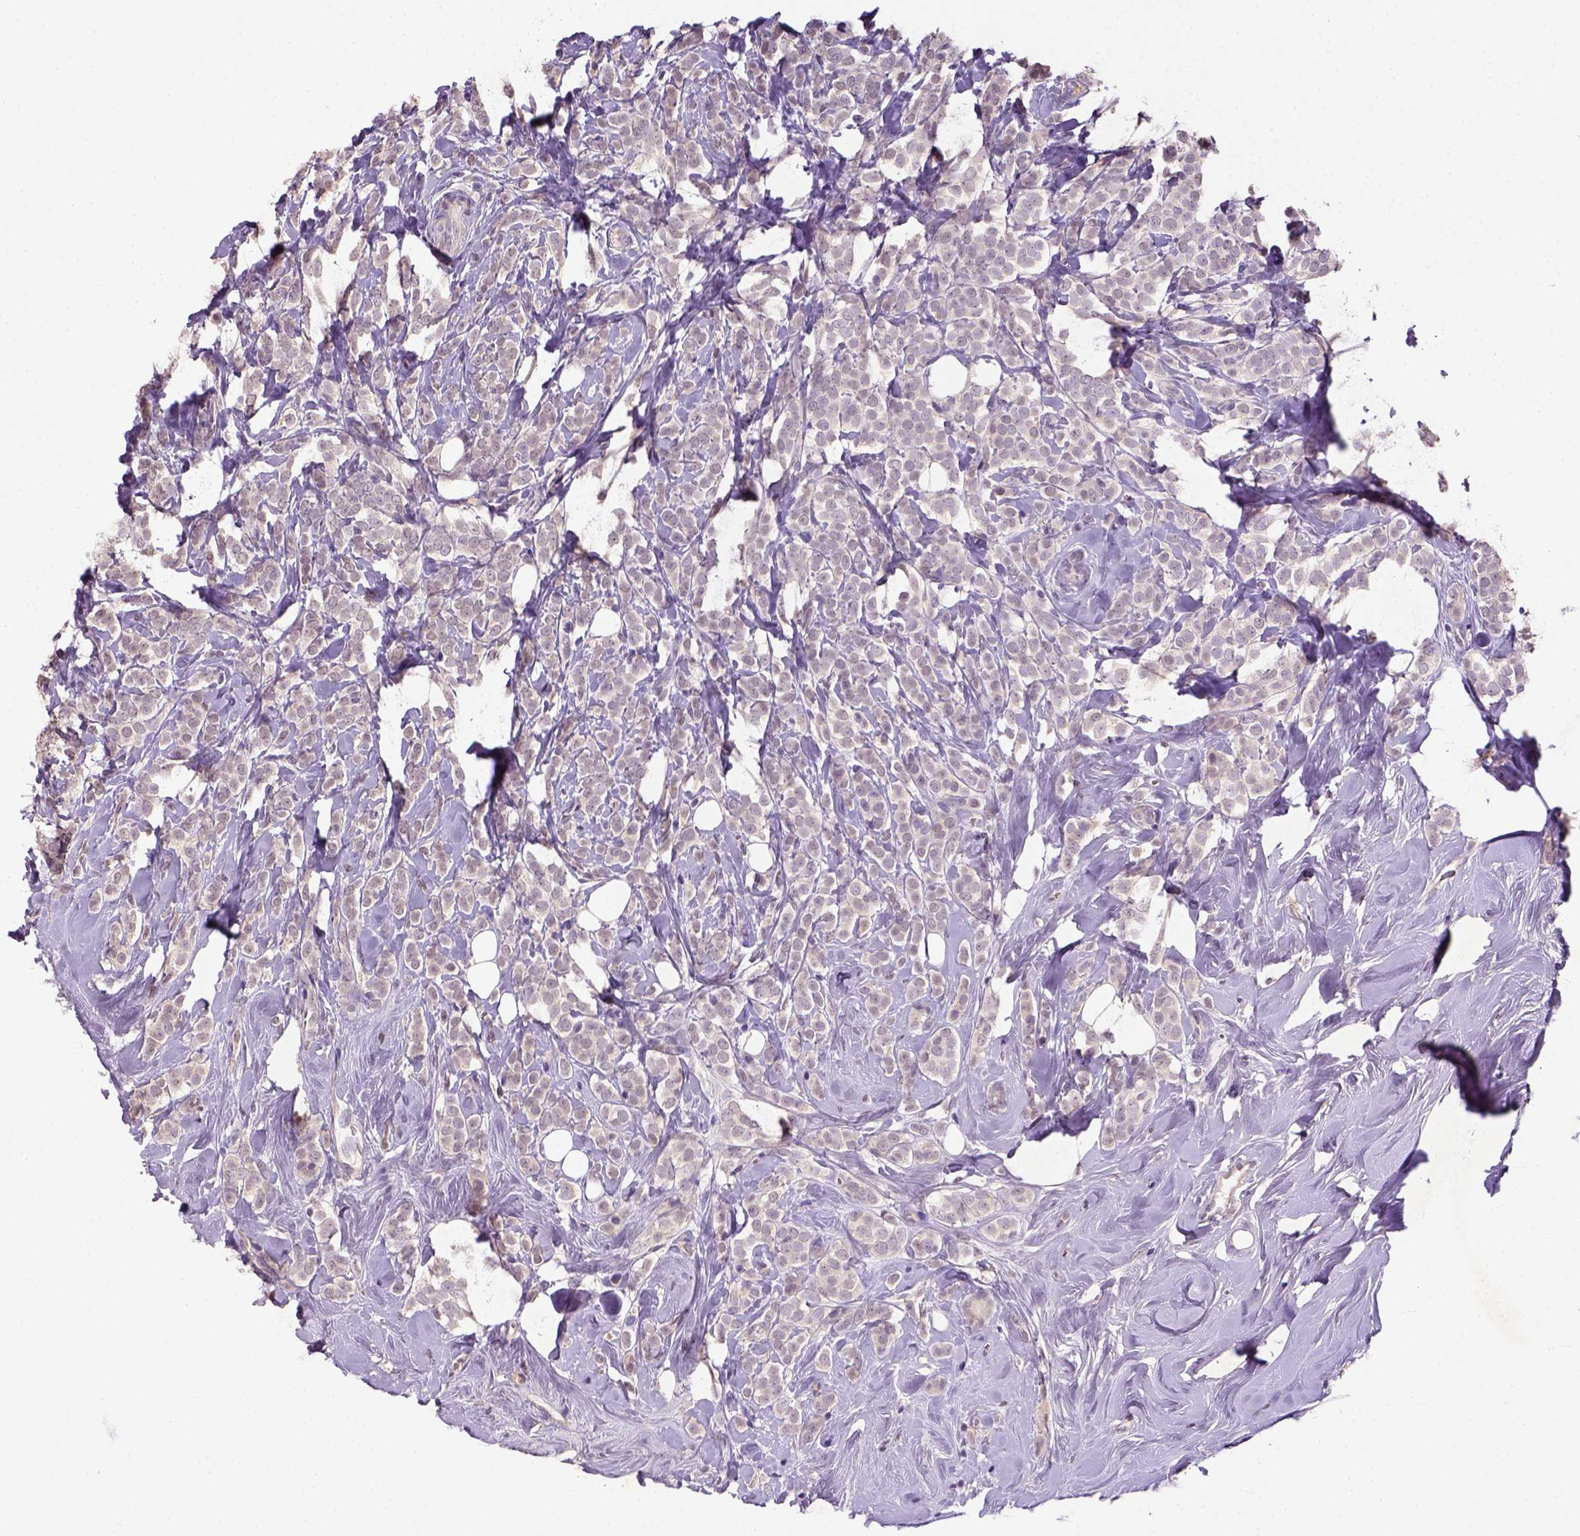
{"staining": {"intensity": "negative", "quantity": "none", "location": "none"}, "tissue": "breast cancer", "cell_type": "Tumor cells", "image_type": "cancer", "snomed": [{"axis": "morphology", "description": "Lobular carcinoma"}, {"axis": "topography", "description": "Breast"}], "caption": "Tumor cells are negative for protein expression in human breast lobular carcinoma.", "gene": "NLGN2", "patient": {"sex": "female", "age": 49}}